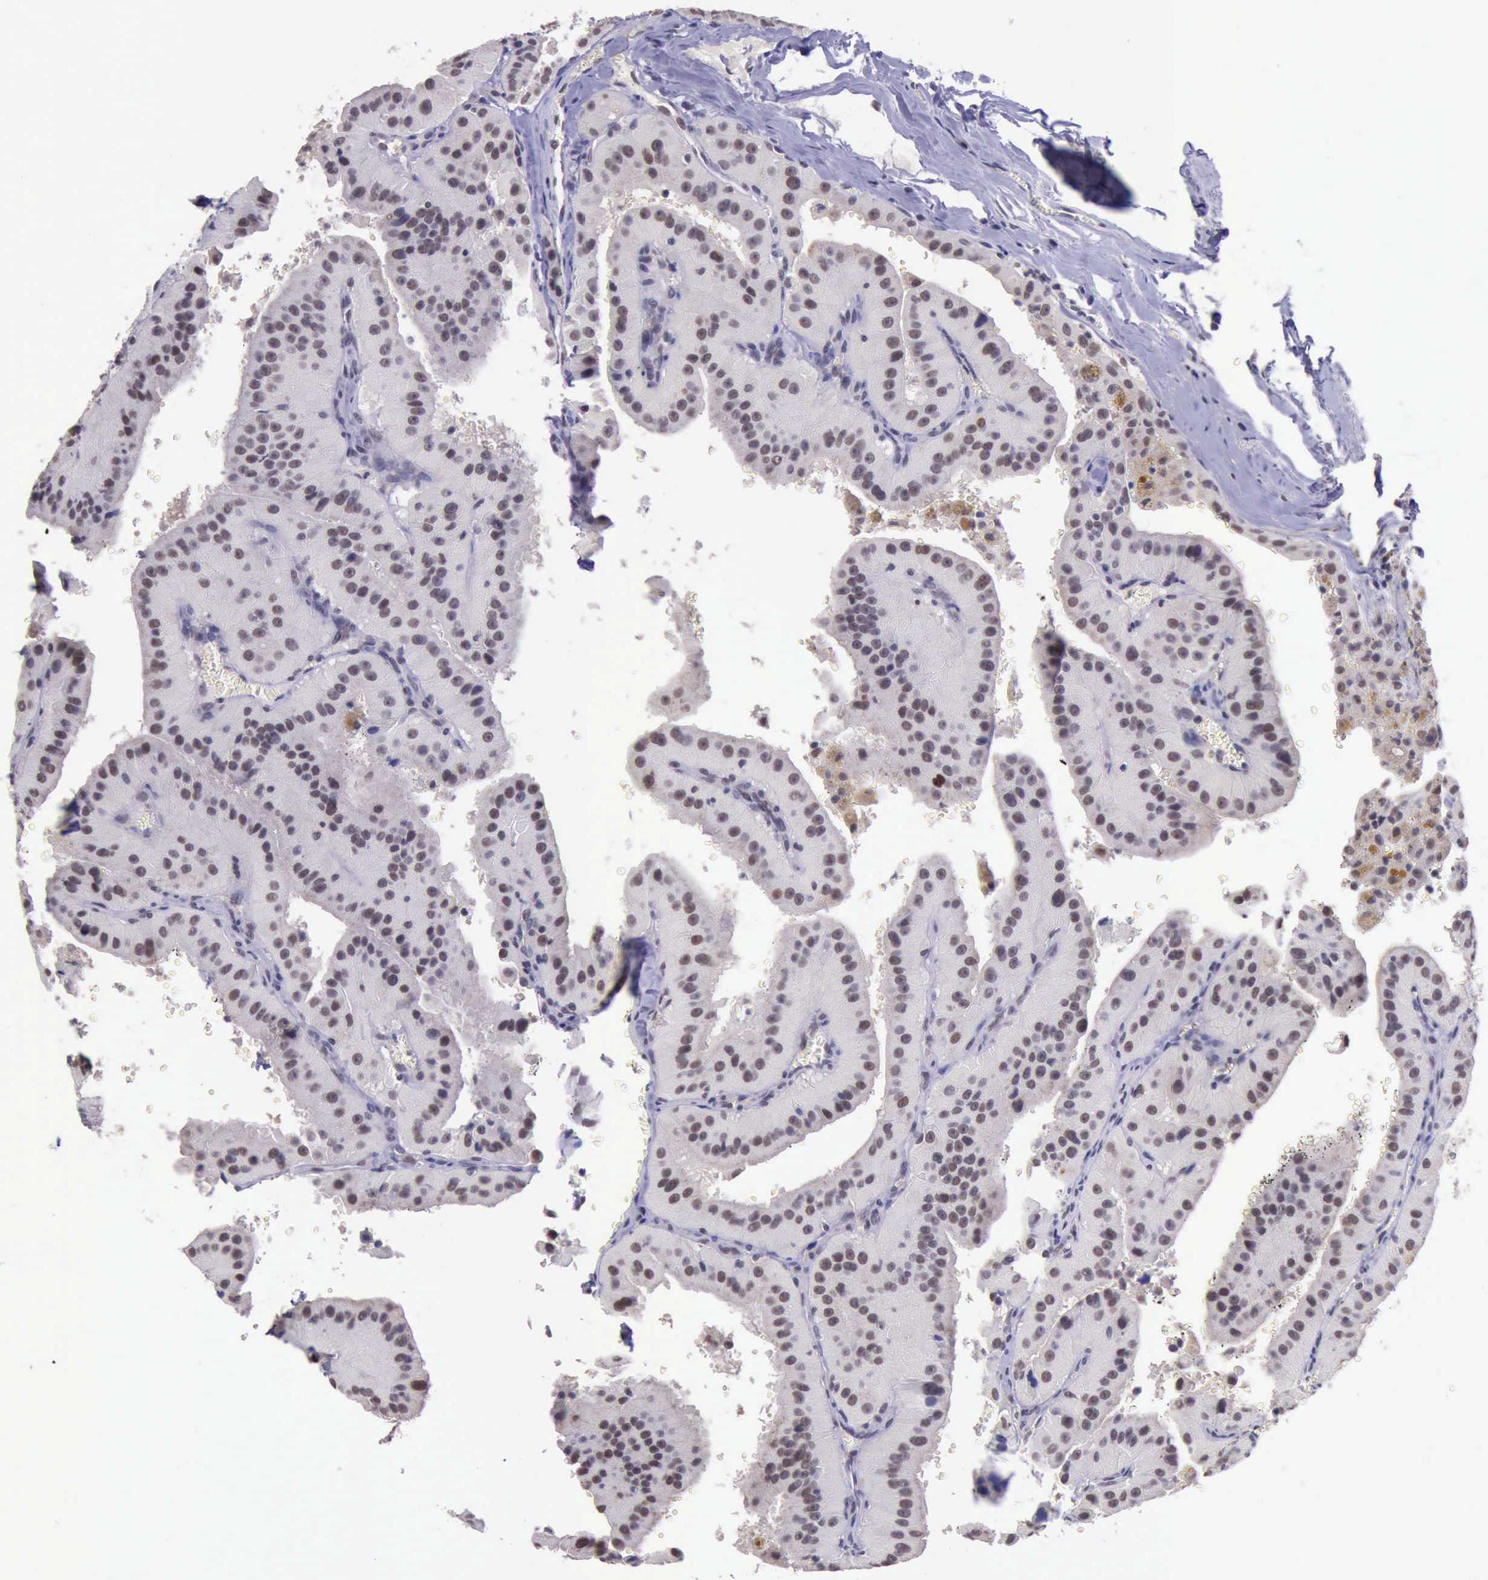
{"staining": {"intensity": "moderate", "quantity": ">75%", "location": "nuclear"}, "tissue": "thyroid cancer", "cell_type": "Tumor cells", "image_type": "cancer", "snomed": [{"axis": "morphology", "description": "Carcinoma, NOS"}, {"axis": "topography", "description": "Thyroid gland"}], "caption": "Protein expression analysis of thyroid cancer (carcinoma) displays moderate nuclear positivity in about >75% of tumor cells. The staining is performed using DAB (3,3'-diaminobenzidine) brown chromogen to label protein expression. The nuclei are counter-stained blue using hematoxylin.", "gene": "PRPF39", "patient": {"sex": "male", "age": 76}}